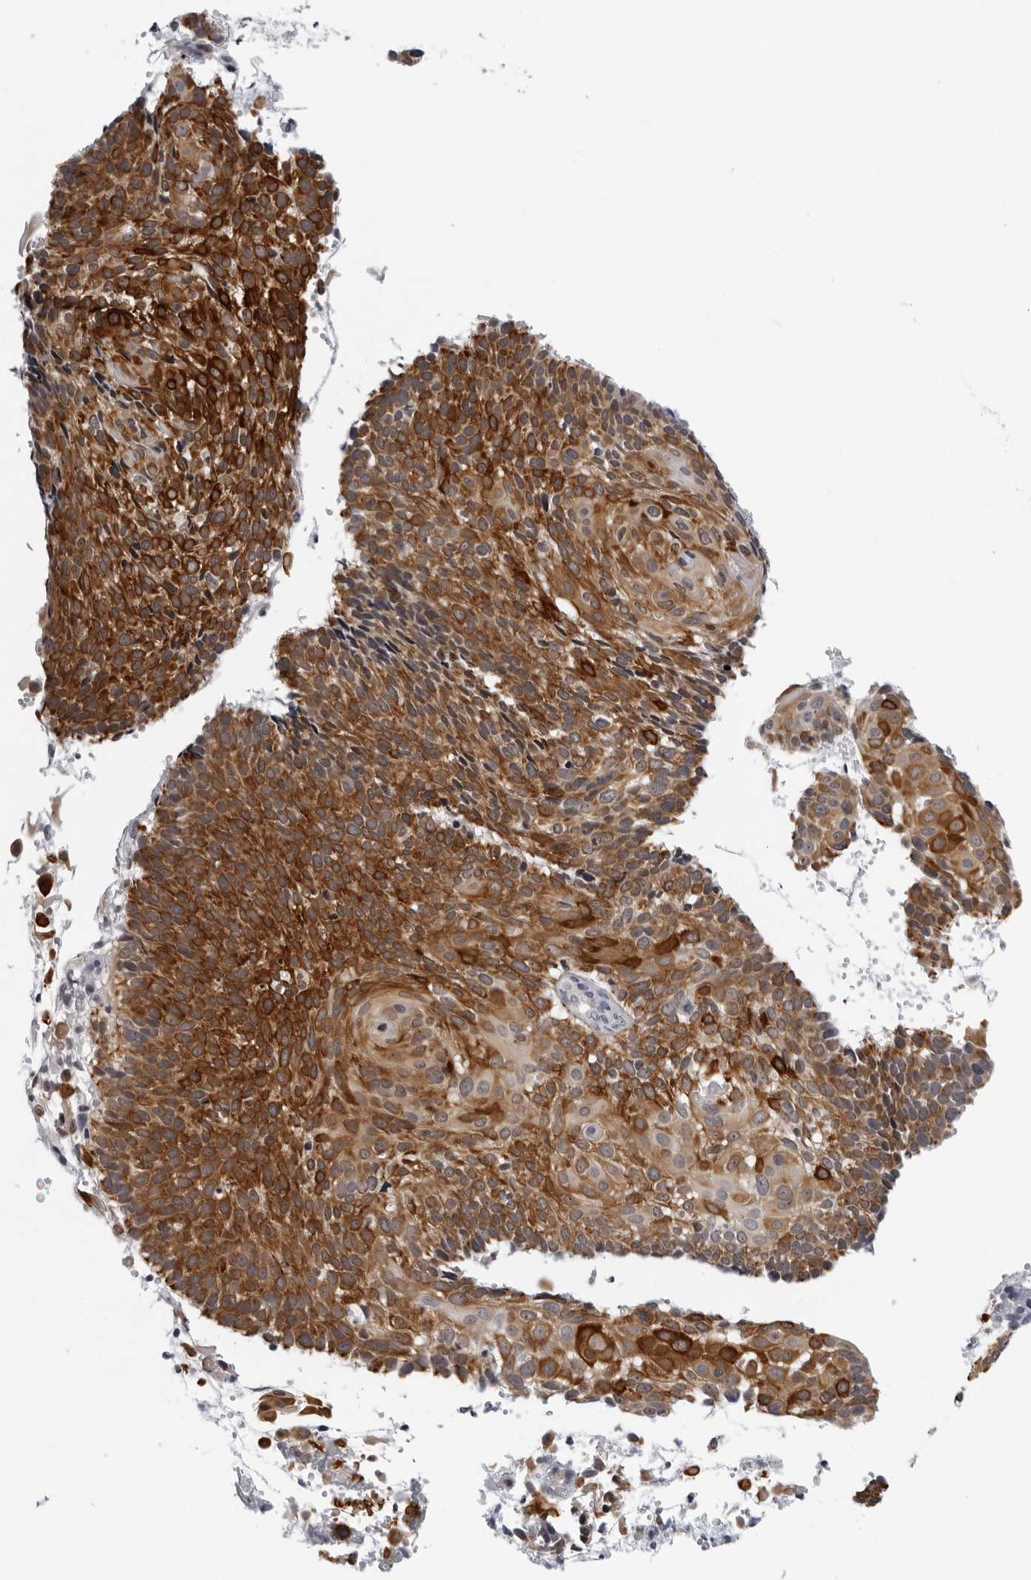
{"staining": {"intensity": "strong", "quantity": "25%-75%", "location": "cytoplasmic/membranous"}, "tissue": "cervical cancer", "cell_type": "Tumor cells", "image_type": "cancer", "snomed": [{"axis": "morphology", "description": "Squamous cell carcinoma, NOS"}, {"axis": "topography", "description": "Cervix"}], "caption": "The photomicrograph demonstrates staining of cervical squamous cell carcinoma, revealing strong cytoplasmic/membranous protein positivity (brown color) within tumor cells.", "gene": "CCDC28B", "patient": {"sex": "female", "age": 74}}